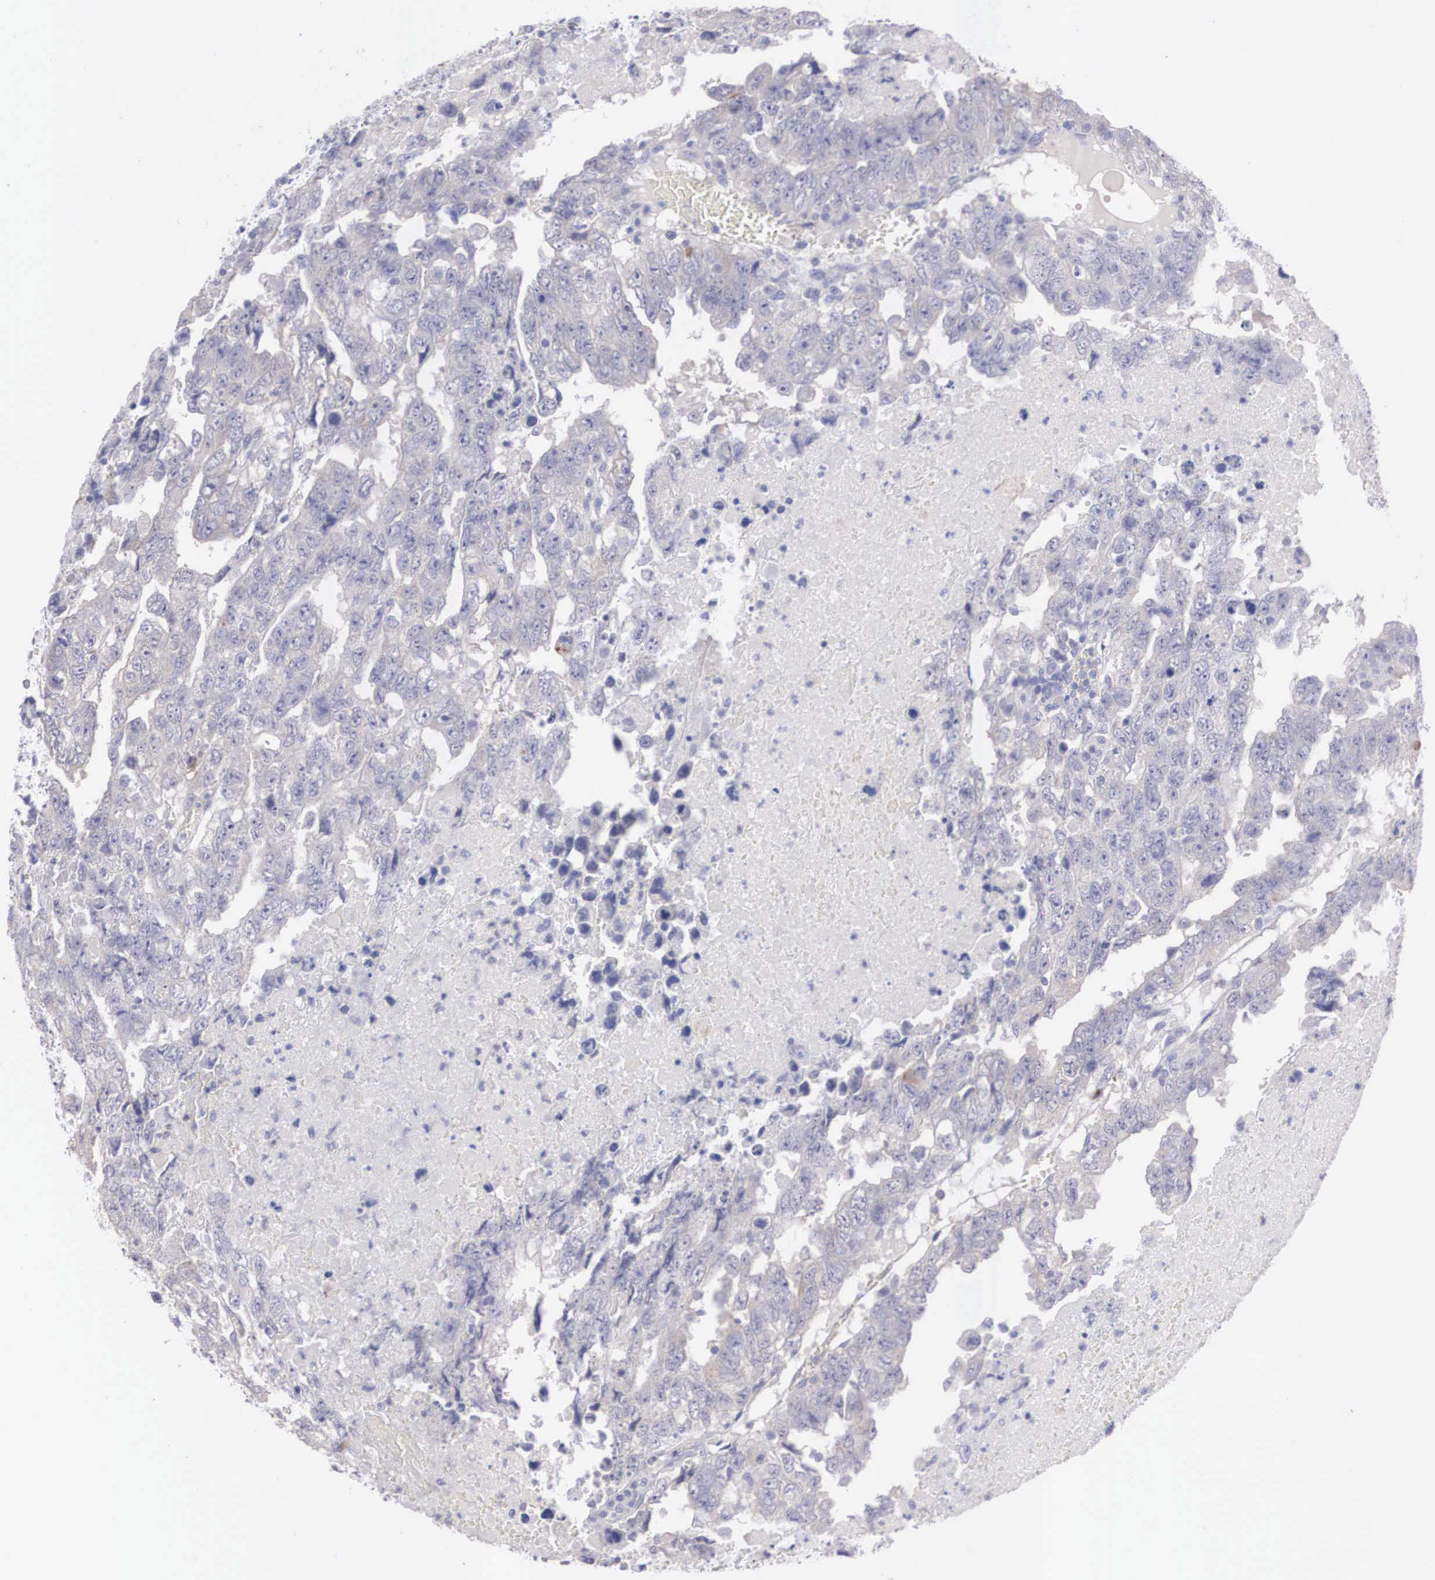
{"staining": {"intensity": "negative", "quantity": "none", "location": "none"}, "tissue": "testis cancer", "cell_type": "Tumor cells", "image_type": "cancer", "snomed": [{"axis": "morphology", "description": "Carcinoma, Embryonal, NOS"}, {"axis": "topography", "description": "Testis"}], "caption": "The photomicrograph exhibits no staining of tumor cells in testis cancer. (DAB (3,3'-diaminobenzidine) IHC with hematoxylin counter stain).", "gene": "REPS2", "patient": {"sex": "male", "age": 36}}